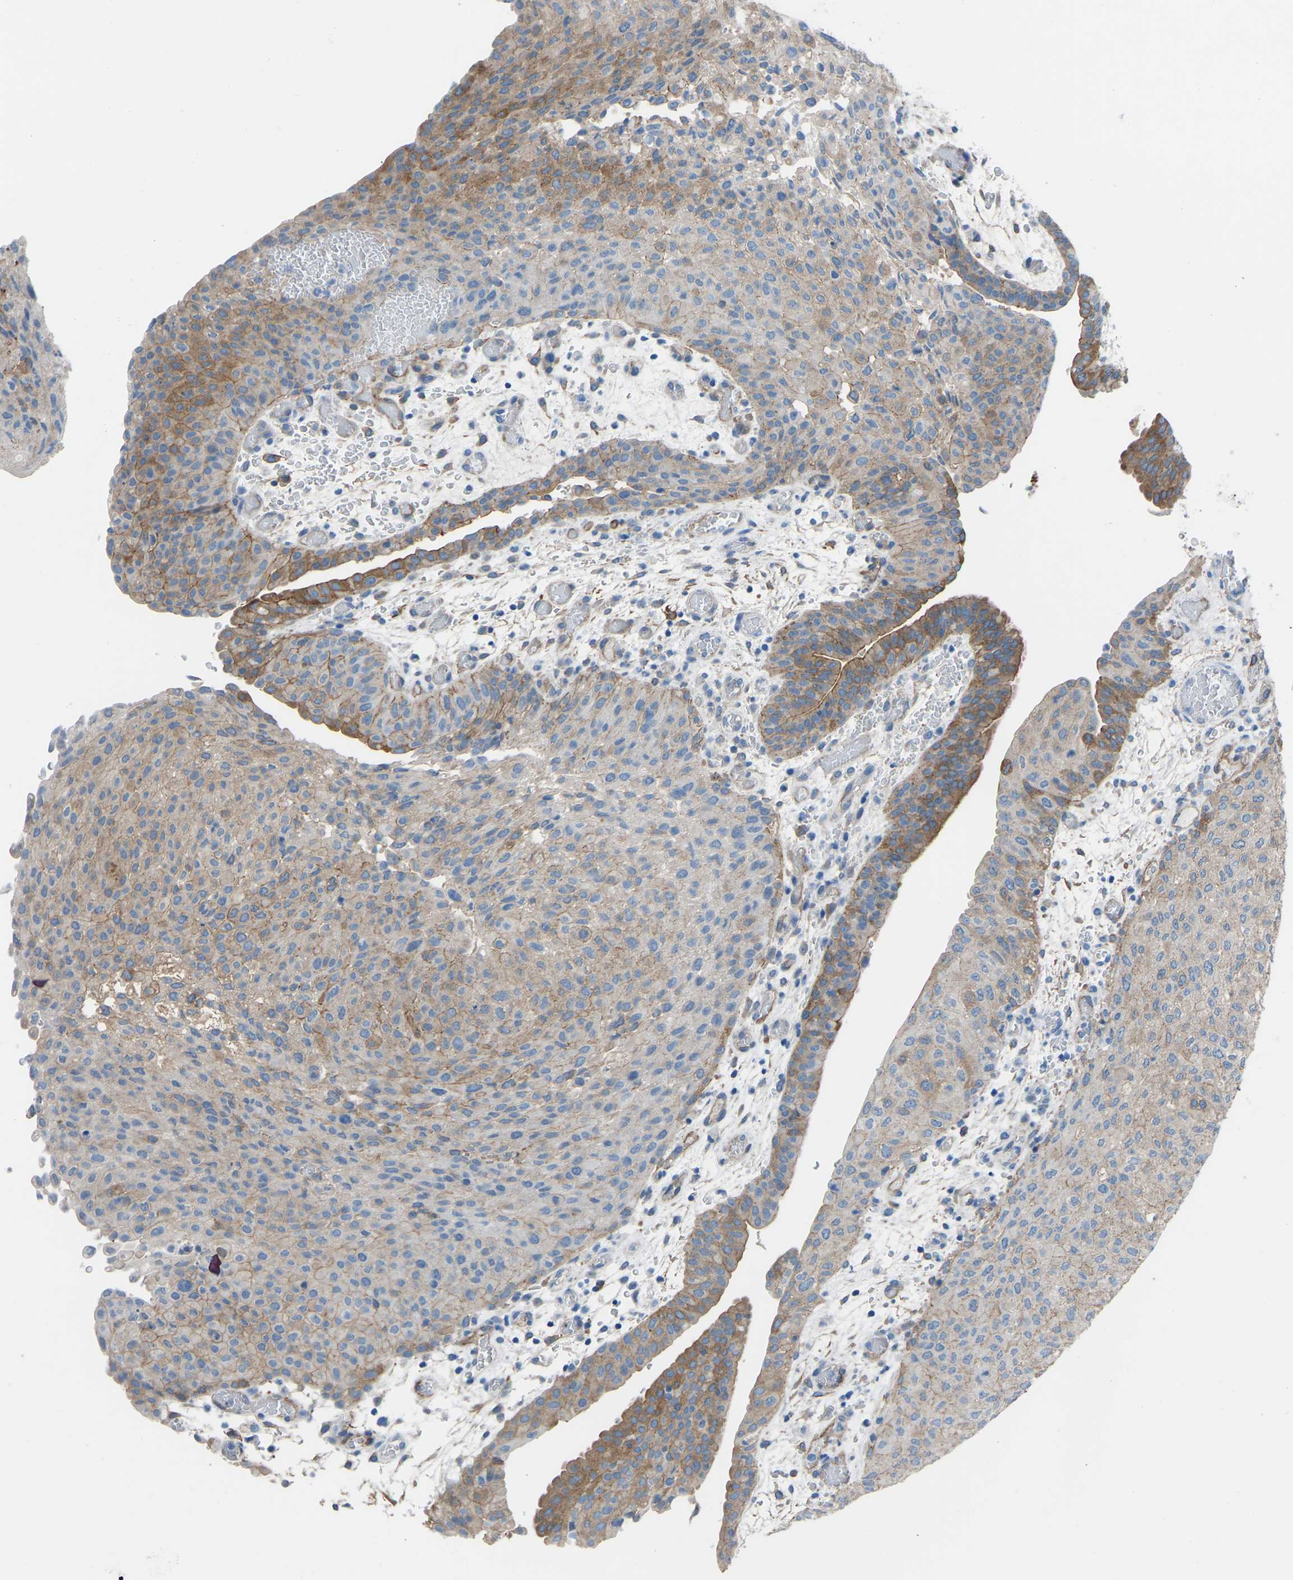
{"staining": {"intensity": "moderate", "quantity": ">75%", "location": "cytoplasmic/membranous"}, "tissue": "urothelial cancer", "cell_type": "Tumor cells", "image_type": "cancer", "snomed": [{"axis": "morphology", "description": "Urothelial carcinoma, Low grade"}, {"axis": "morphology", "description": "Urothelial carcinoma, High grade"}, {"axis": "topography", "description": "Urinary bladder"}], "caption": "Low-grade urothelial carcinoma tissue reveals moderate cytoplasmic/membranous positivity in about >75% of tumor cells", "gene": "MYH10", "patient": {"sex": "male", "age": 35}}